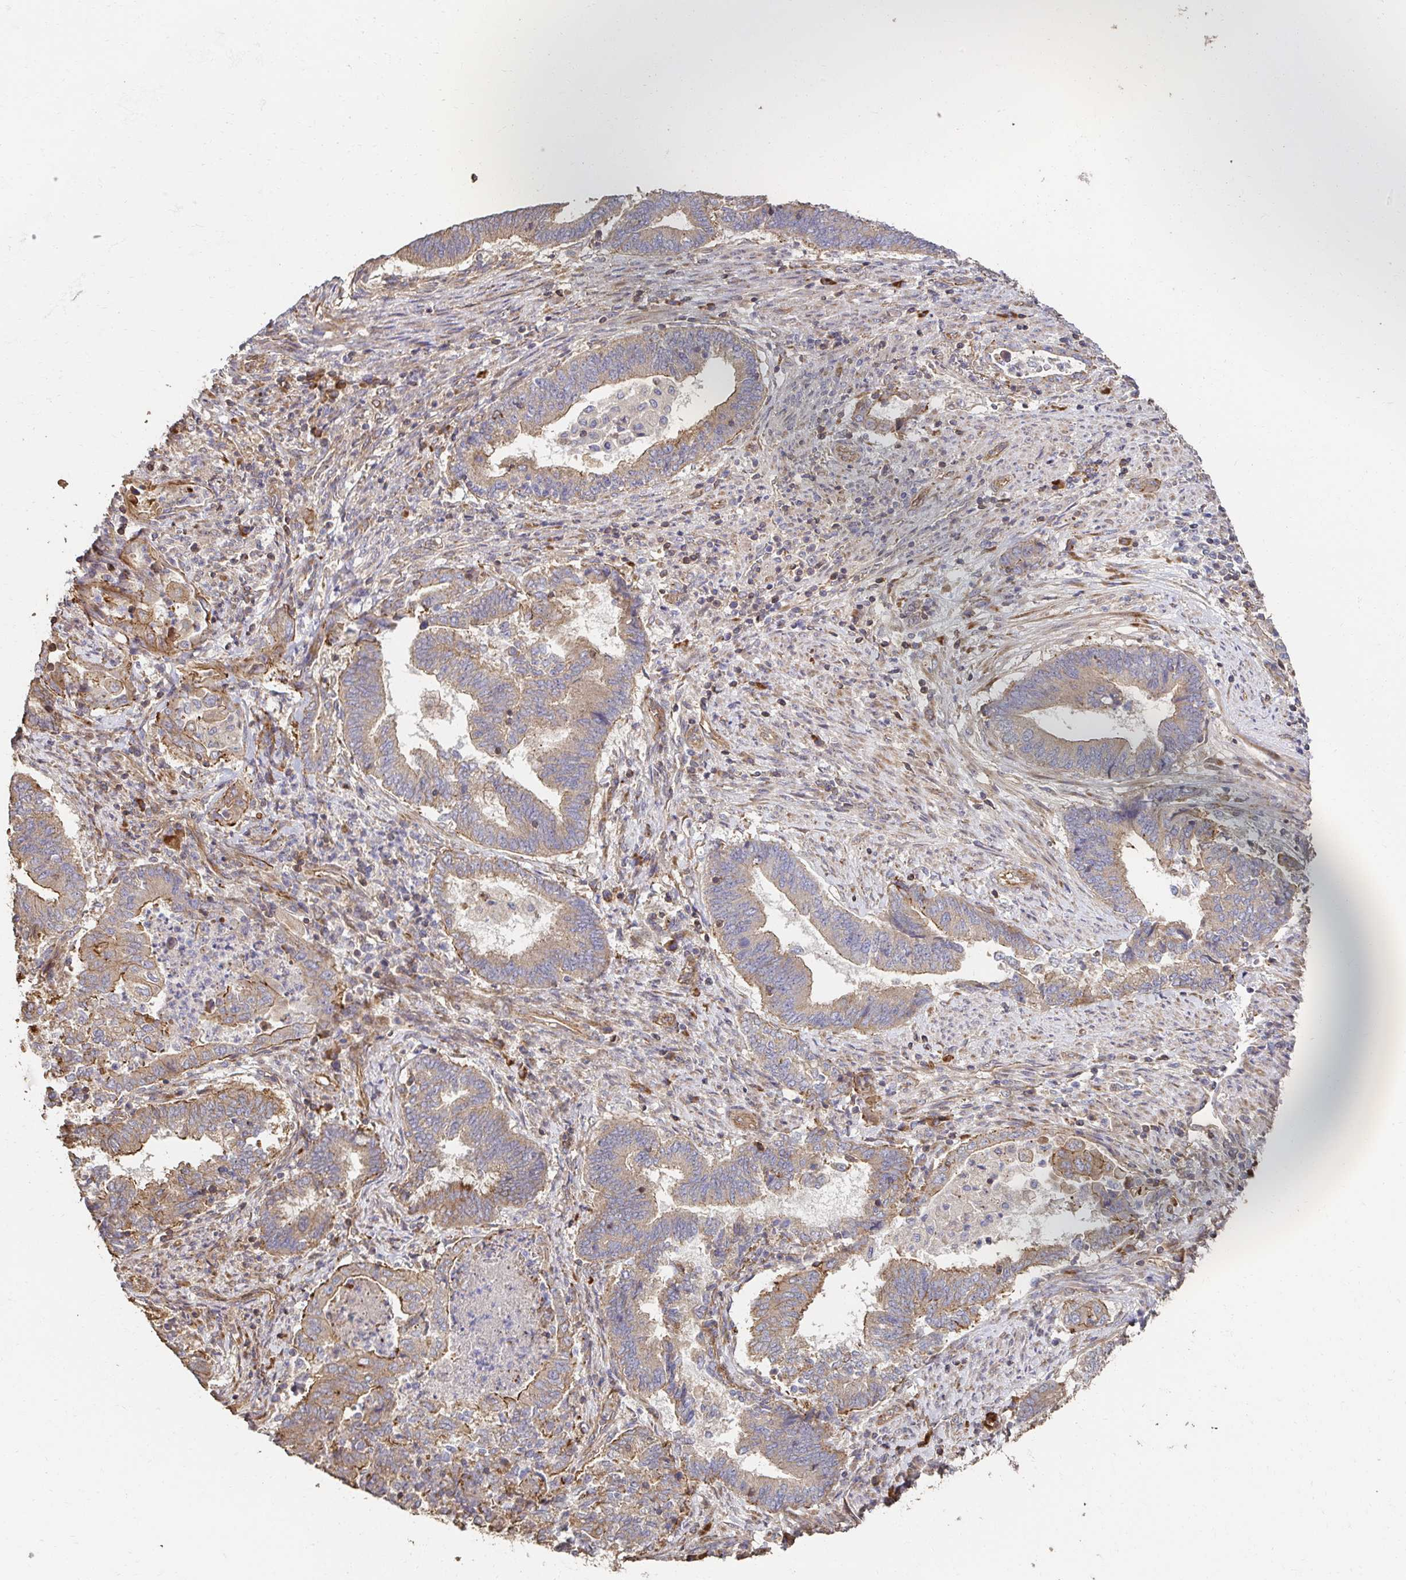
{"staining": {"intensity": "moderate", "quantity": "25%-75%", "location": "cytoplasmic/membranous"}, "tissue": "endometrial cancer", "cell_type": "Tumor cells", "image_type": "cancer", "snomed": [{"axis": "morphology", "description": "Adenocarcinoma, NOS"}, {"axis": "topography", "description": "Endometrium"}], "caption": "Immunohistochemistry (DAB) staining of human endometrial cancer shows moderate cytoplasmic/membranous protein expression in approximately 25%-75% of tumor cells.", "gene": "APBB1", "patient": {"sex": "female", "age": 65}}